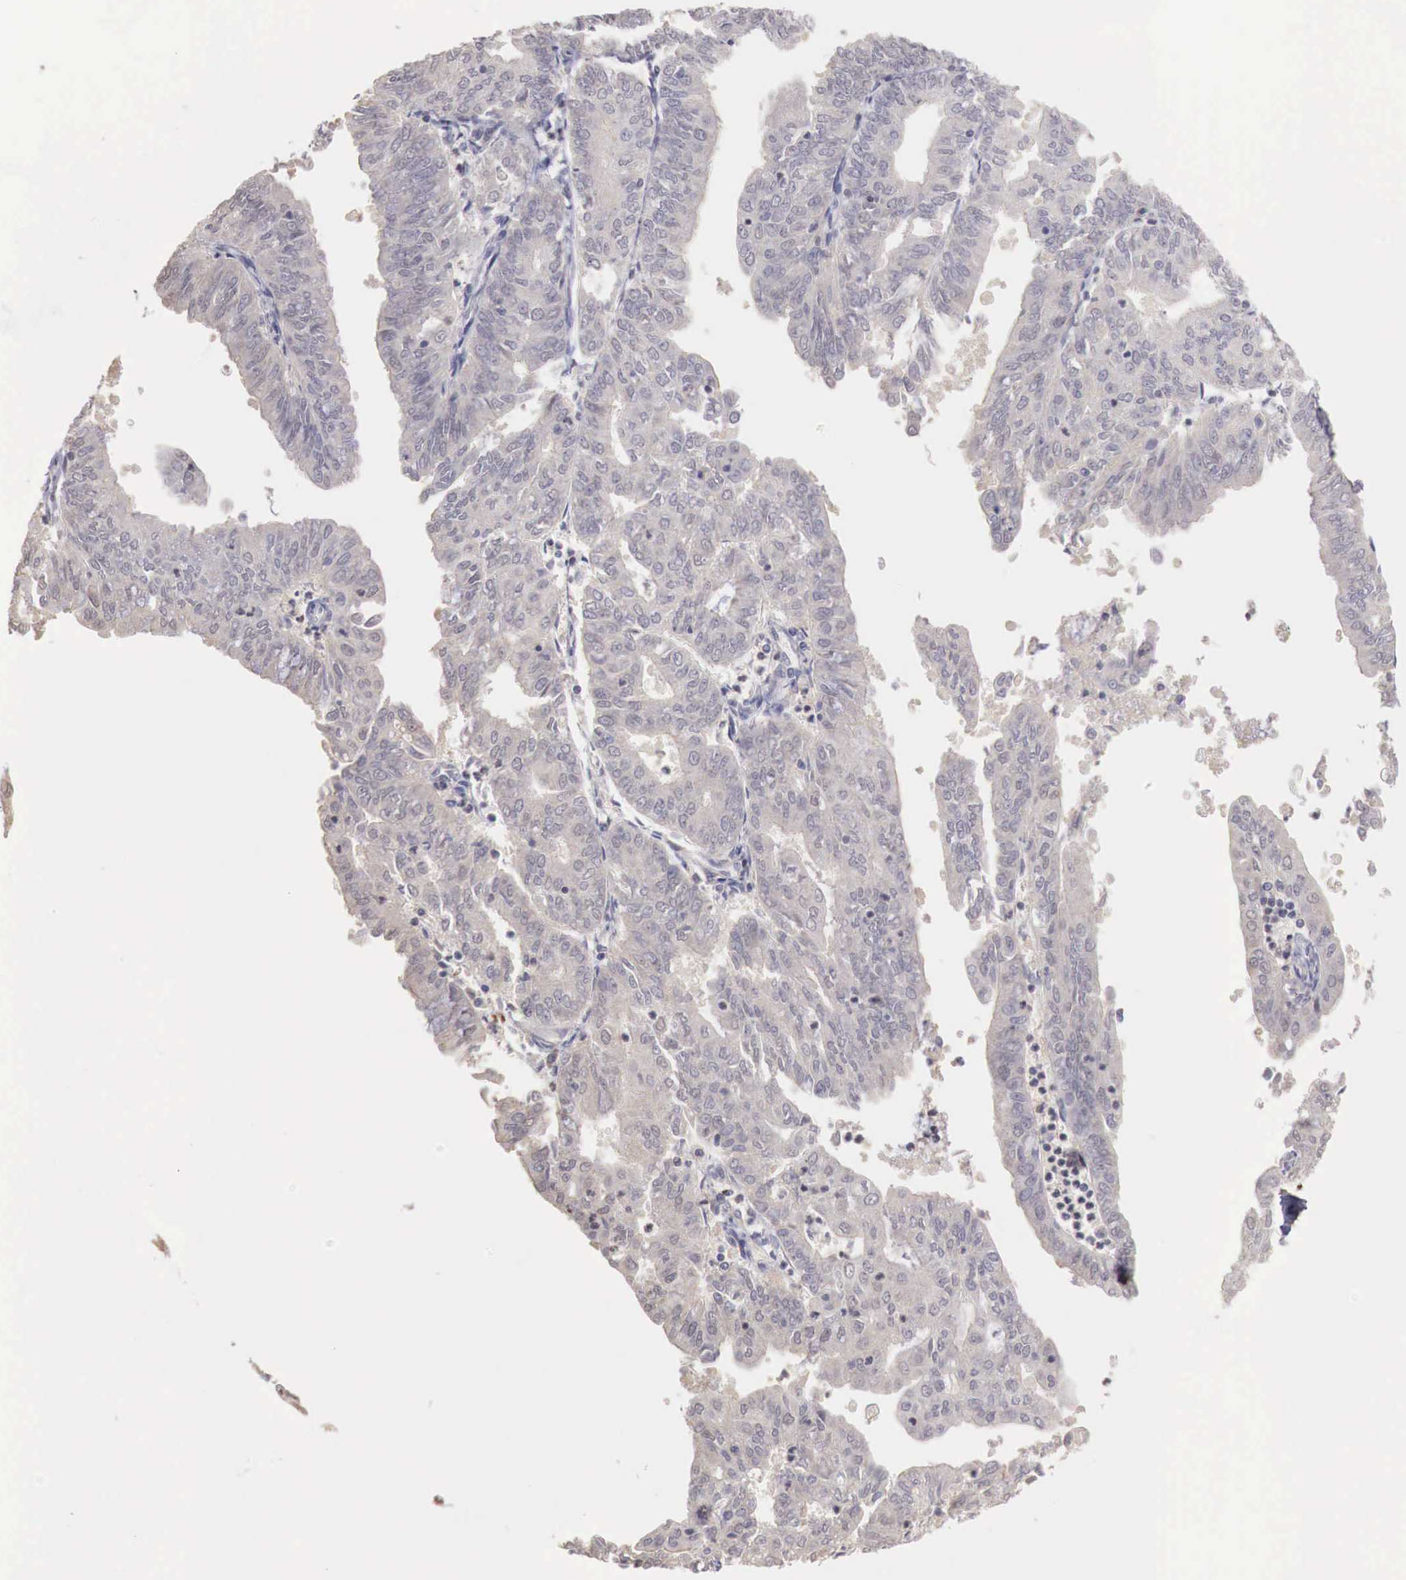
{"staining": {"intensity": "weak", "quantity": ">75%", "location": "cytoplasmic/membranous"}, "tissue": "endometrial cancer", "cell_type": "Tumor cells", "image_type": "cancer", "snomed": [{"axis": "morphology", "description": "Adenocarcinoma, NOS"}, {"axis": "topography", "description": "Endometrium"}], "caption": "The micrograph displays staining of adenocarcinoma (endometrial), revealing weak cytoplasmic/membranous protein positivity (brown color) within tumor cells.", "gene": "TBC1D9", "patient": {"sex": "female", "age": 79}}